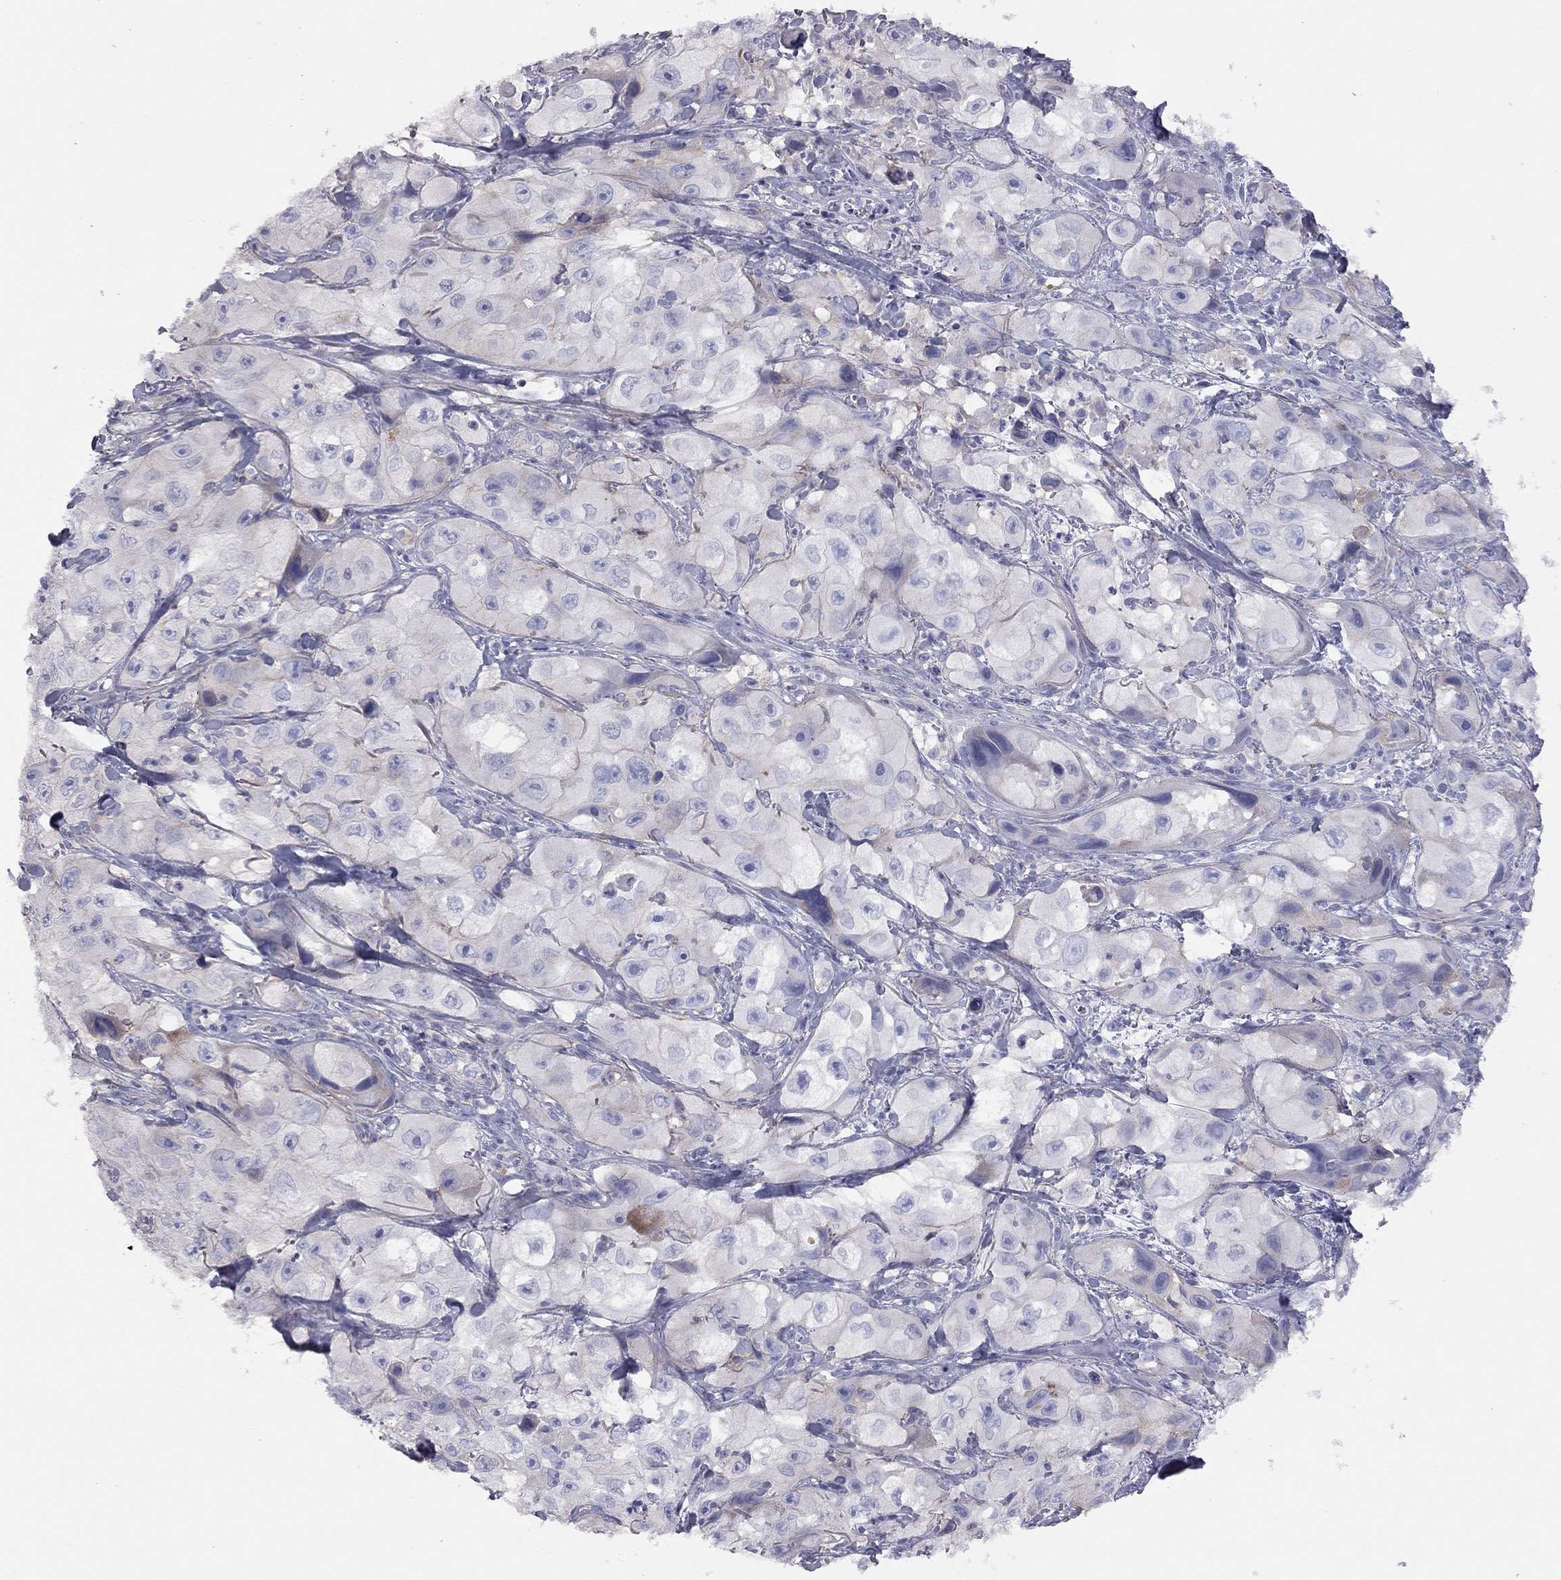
{"staining": {"intensity": "negative", "quantity": "none", "location": "none"}, "tissue": "skin cancer", "cell_type": "Tumor cells", "image_type": "cancer", "snomed": [{"axis": "morphology", "description": "Squamous cell carcinoma, NOS"}, {"axis": "topography", "description": "Skin"}, {"axis": "topography", "description": "Subcutis"}], "caption": "IHC histopathology image of neoplastic tissue: skin squamous cell carcinoma stained with DAB reveals no significant protein staining in tumor cells.", "gene": "ADCYAP1", "patient": {"sex": "male", "age": 73}}